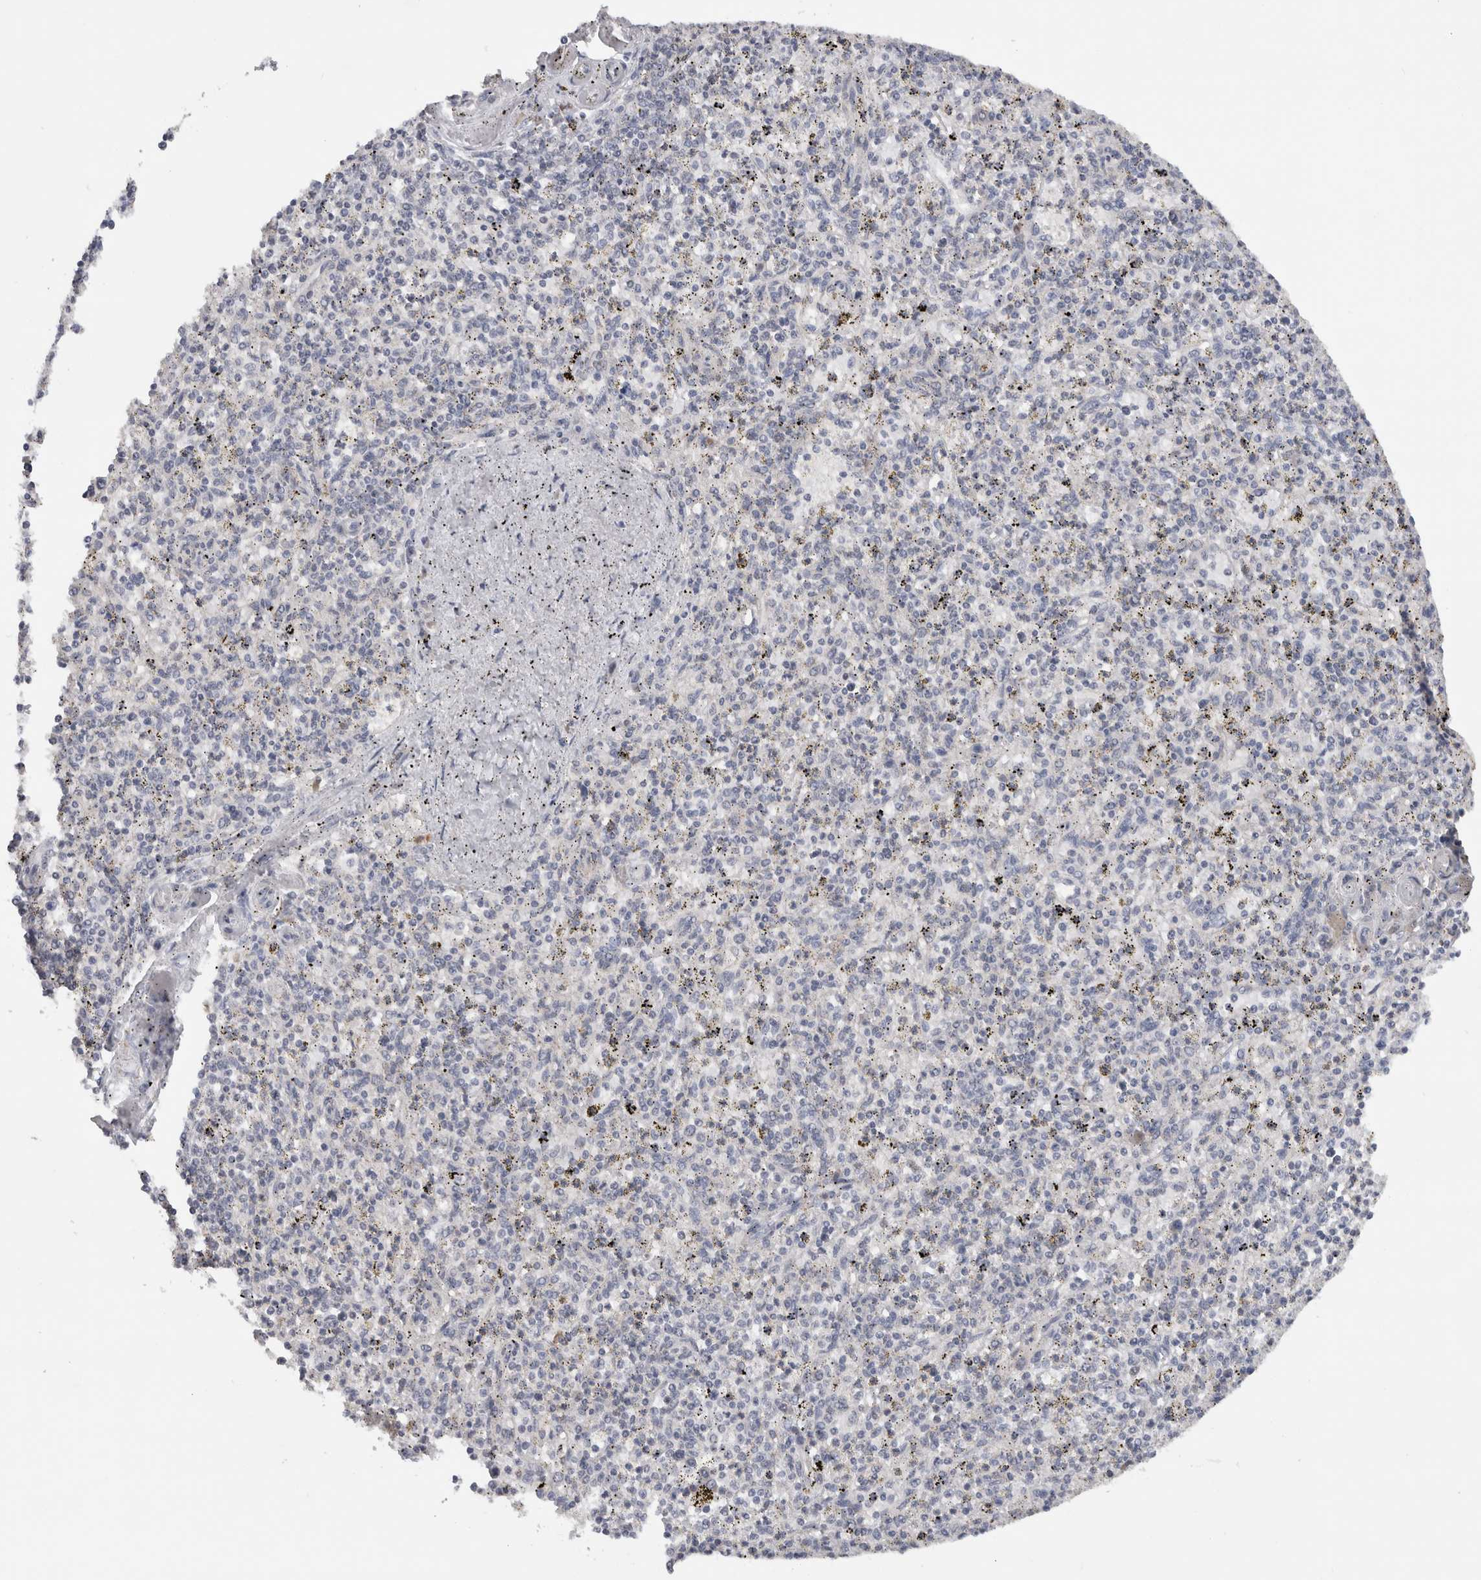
{"staining": {"intensity": "negative", "quantity": "none", "location": "none"}, "tissue": "spleen", "cell_type": "Cells in red pulp", "image_type": "normal", "snomed": [{"axis": "morphology", "description": "Normal tissue, NOS"}, {"axis": "topography", "description": "Spleen"}], "caption": "Spleen stained for a protein using immunohistochemistry (IHC) displays no staining cells in red pulp.", "gene": "DYRK2", "patient": {"sex": "male", "age": 72}}